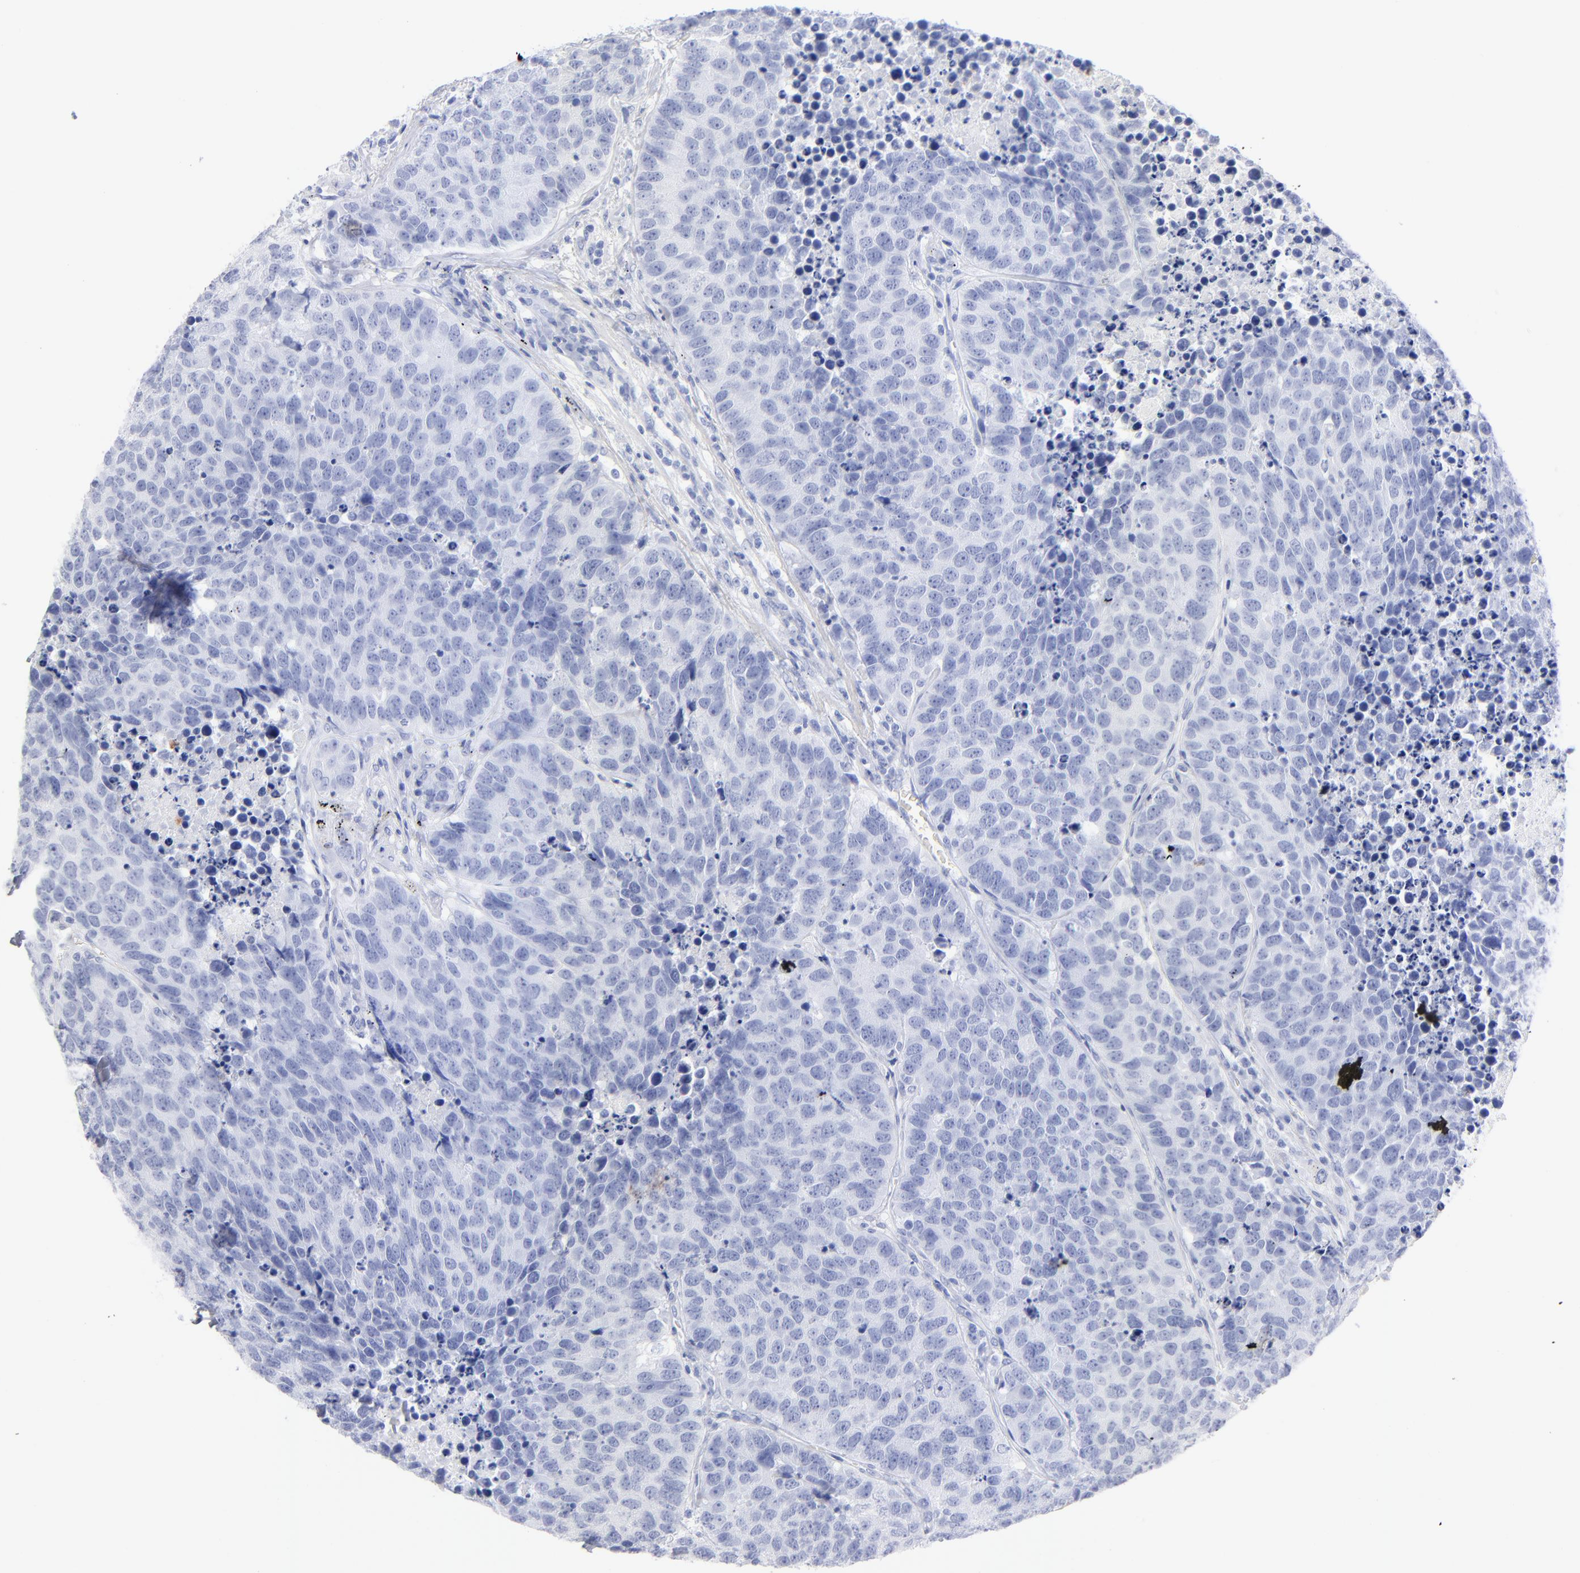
{"staining": {"intensity": "negative", "quantity": "none", "location": "none"}, "tissue": "carcinoid", "cell_type": "Tumor cells", "image_type": "cancer", "snomed": [{"axis": "morphology", "description": "Carcinoid, malignant, NOS"}, {"axis": "topography", "description": "Lung"}], "caption": "Protein analysis of carcinoid shows no significant staining in tumor cells.", "gene": "ARG1", "patient": {"sex": "male", "age": 60}}